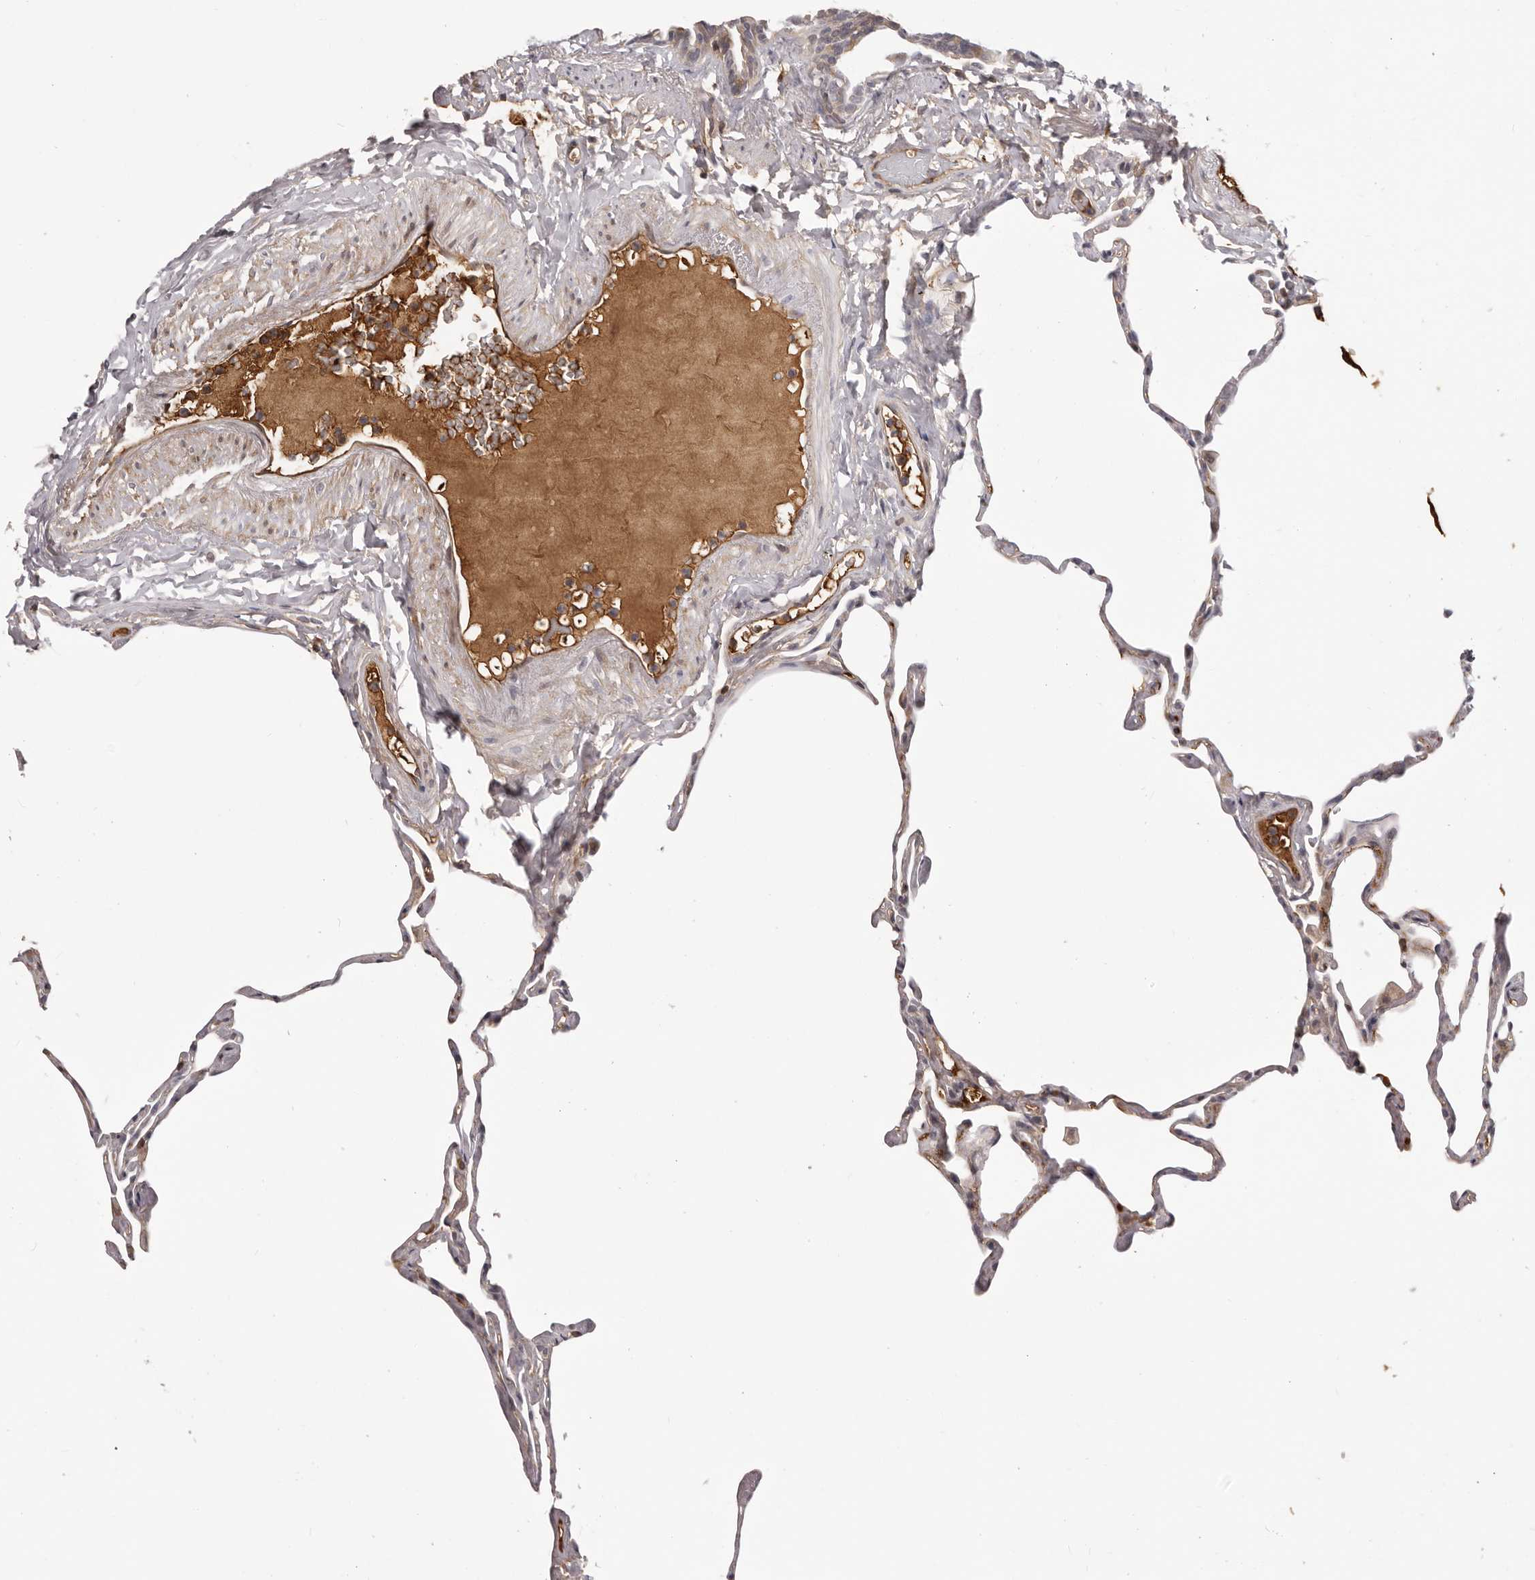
{"staining": {"intensity": "negative", "quantity": "none", "location": "none"}, "tissue": "lung", "cell_type": "Alveolar cells", "image_type": "normal", "snomed": [{"axis": "morphology", "description": "Normal tissue, NOS"}, {"axis": "topography", "description": "Lung"}], "caption": "DAB immunohistochemical staining of normal human lung exhibits no significant positivity in alveolar cells. (DAB immunohistochemistry with hematoxylin counter stain).", "gene": "OTUD3", "patient": {"sex": "male", "age": 65}}